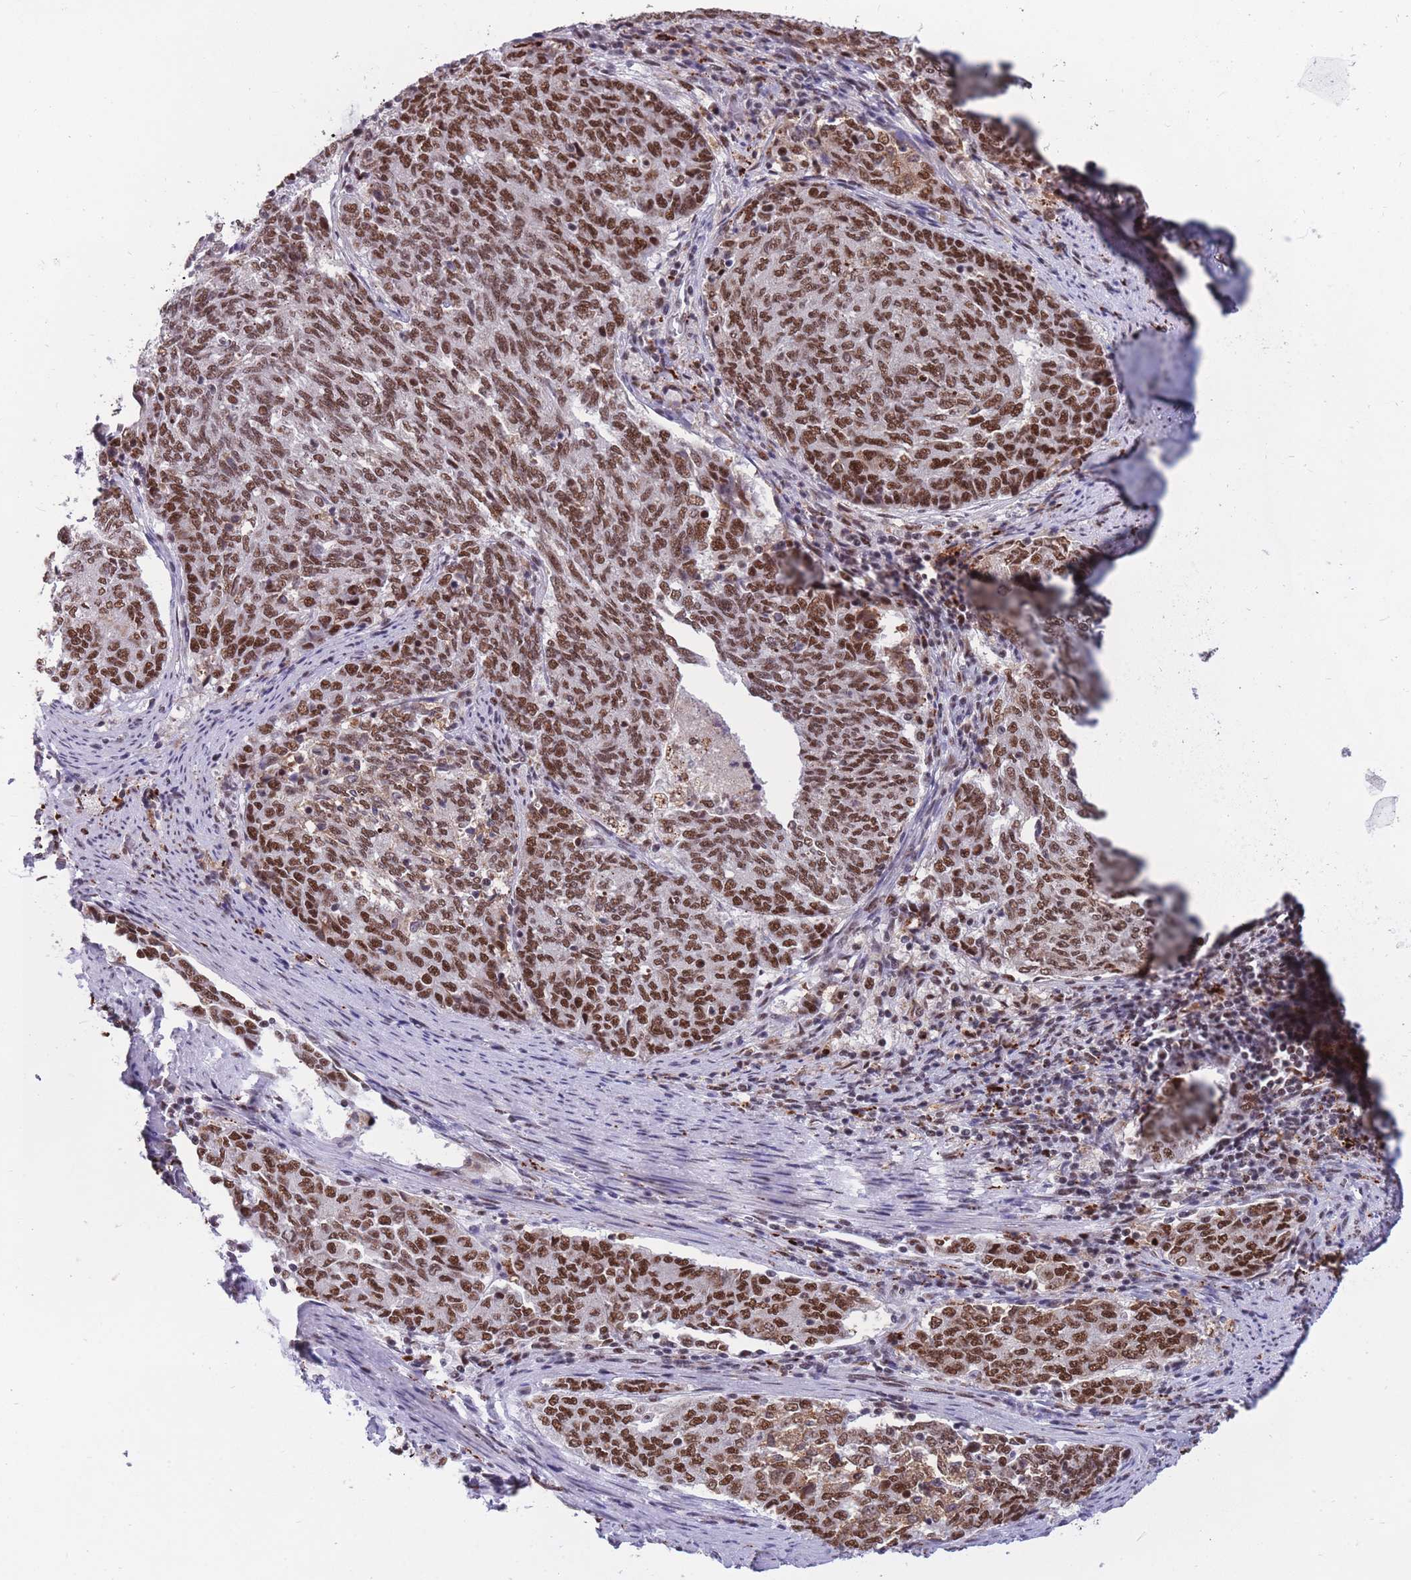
{"staining": {"intensity": "moderate", "quantity": ">75%", "location": "nuclear"}, "tissue": "endometrial cancer", "cell_type": "Tumor cells", "image_type": "cancer", "snomed": [{"axis": "morphology", "description": "Adenocarcinoma, NOS"}, {"axis": "topography", "description": "Endometrium"}], "caption": "This image shows adenocarcinoma (endometrial) stained with immunohistochemistry to label a protein in brown. The nuclear of tumor cells show moderate positivity for the protein. Nuclei are counter-stained blue.", "gene": "PRPF19", "patient": {"sex": "female", "age": 80}}